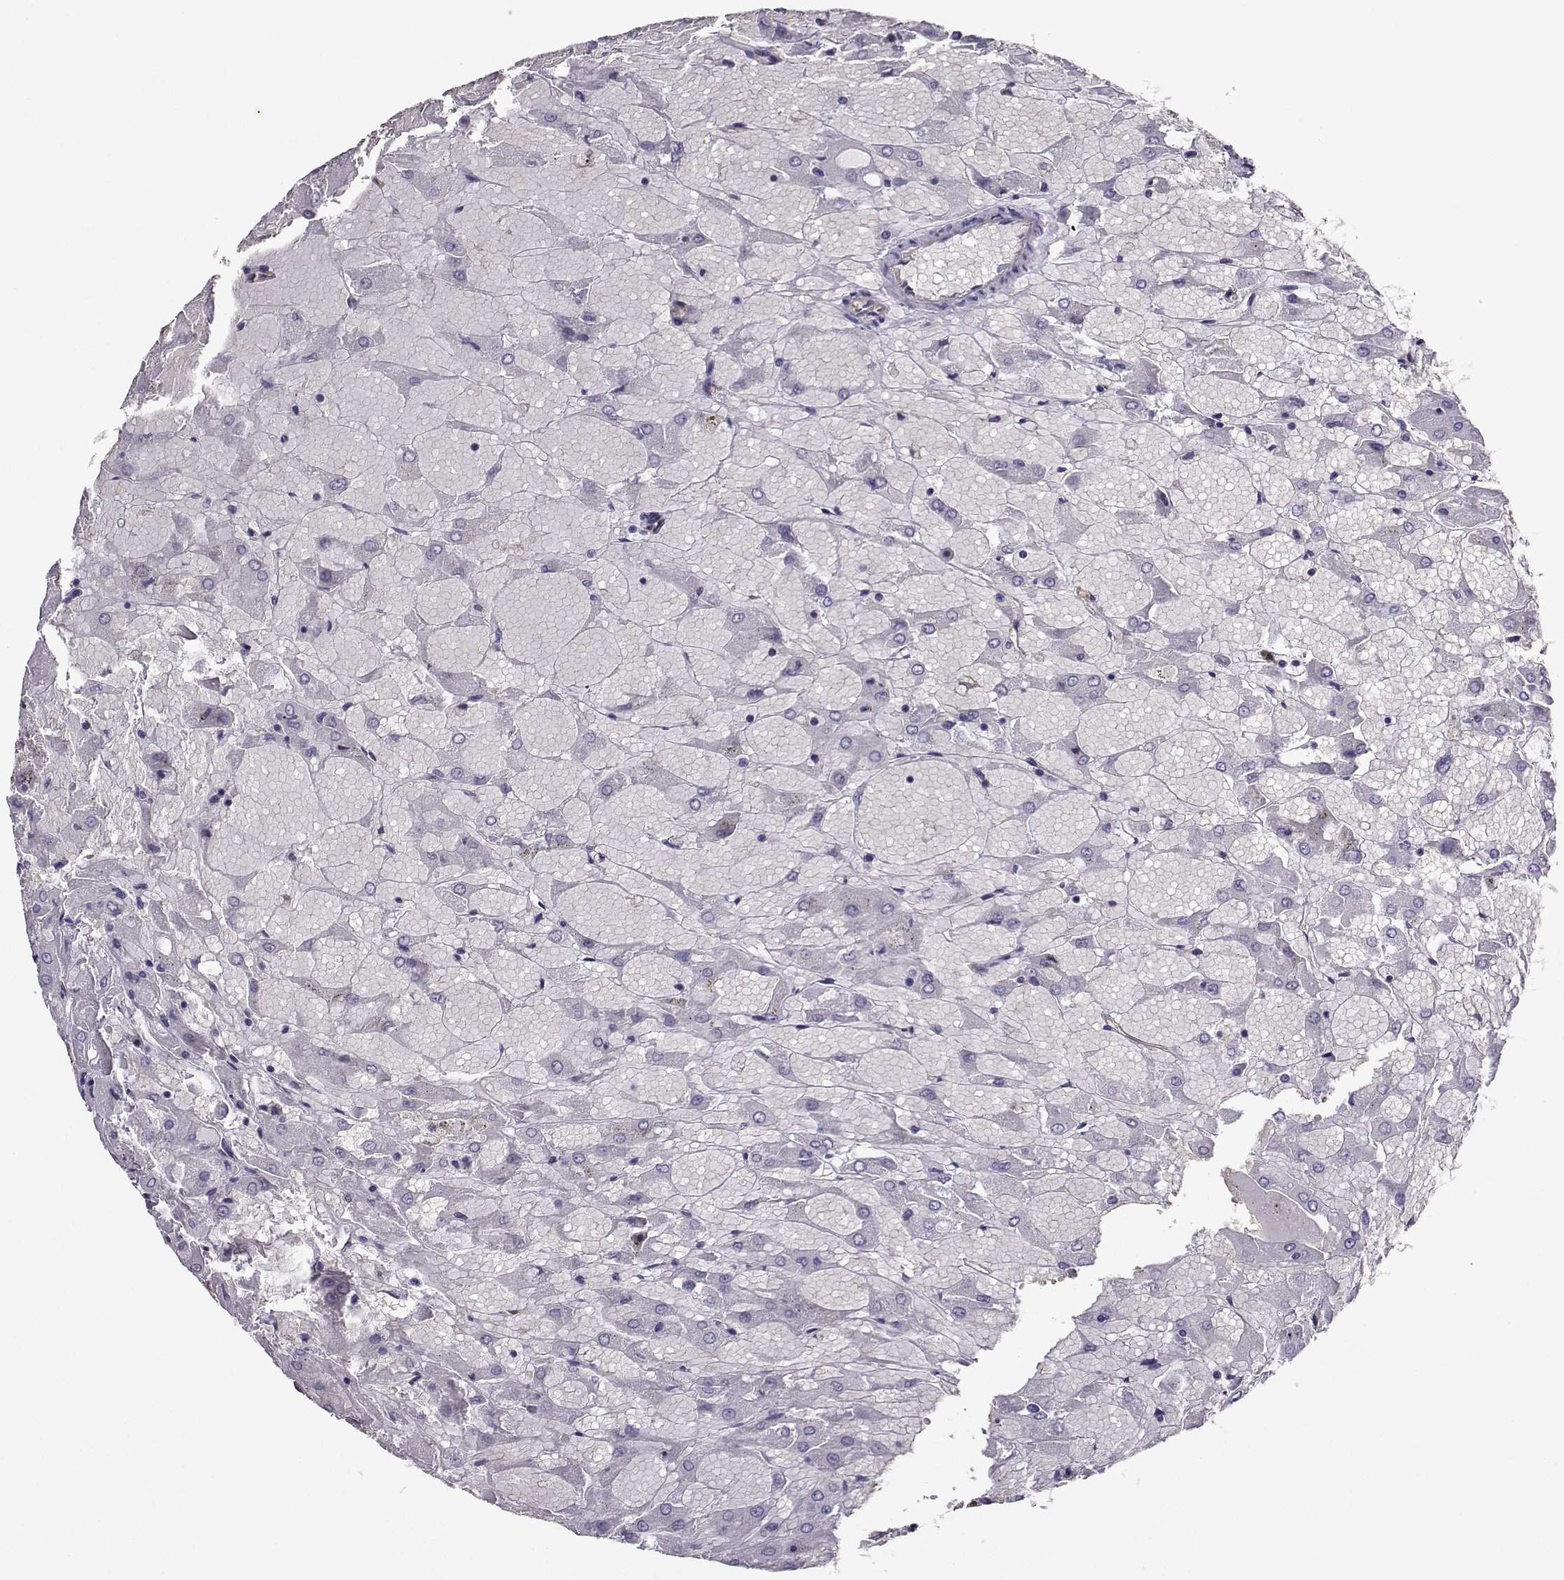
{"staining": {"intensity": "negative", "quantity": "none", "location": "none"}, "tissue": "renal cancer", "cell_type": "Tumor cells", "image_type": "cancer", "snomed": [{"axis": "morphology", "description": "Adenocarcinoma, NOS"}, {"axis": "topography", "description": "Kidney"}], "caption": "An immunohistochemistry image of renal cancer is shown. There is no staining in tumor cells of renal cancer.", "gene": "CLUL1", "patient": {"sex": "male", "age": 72}}